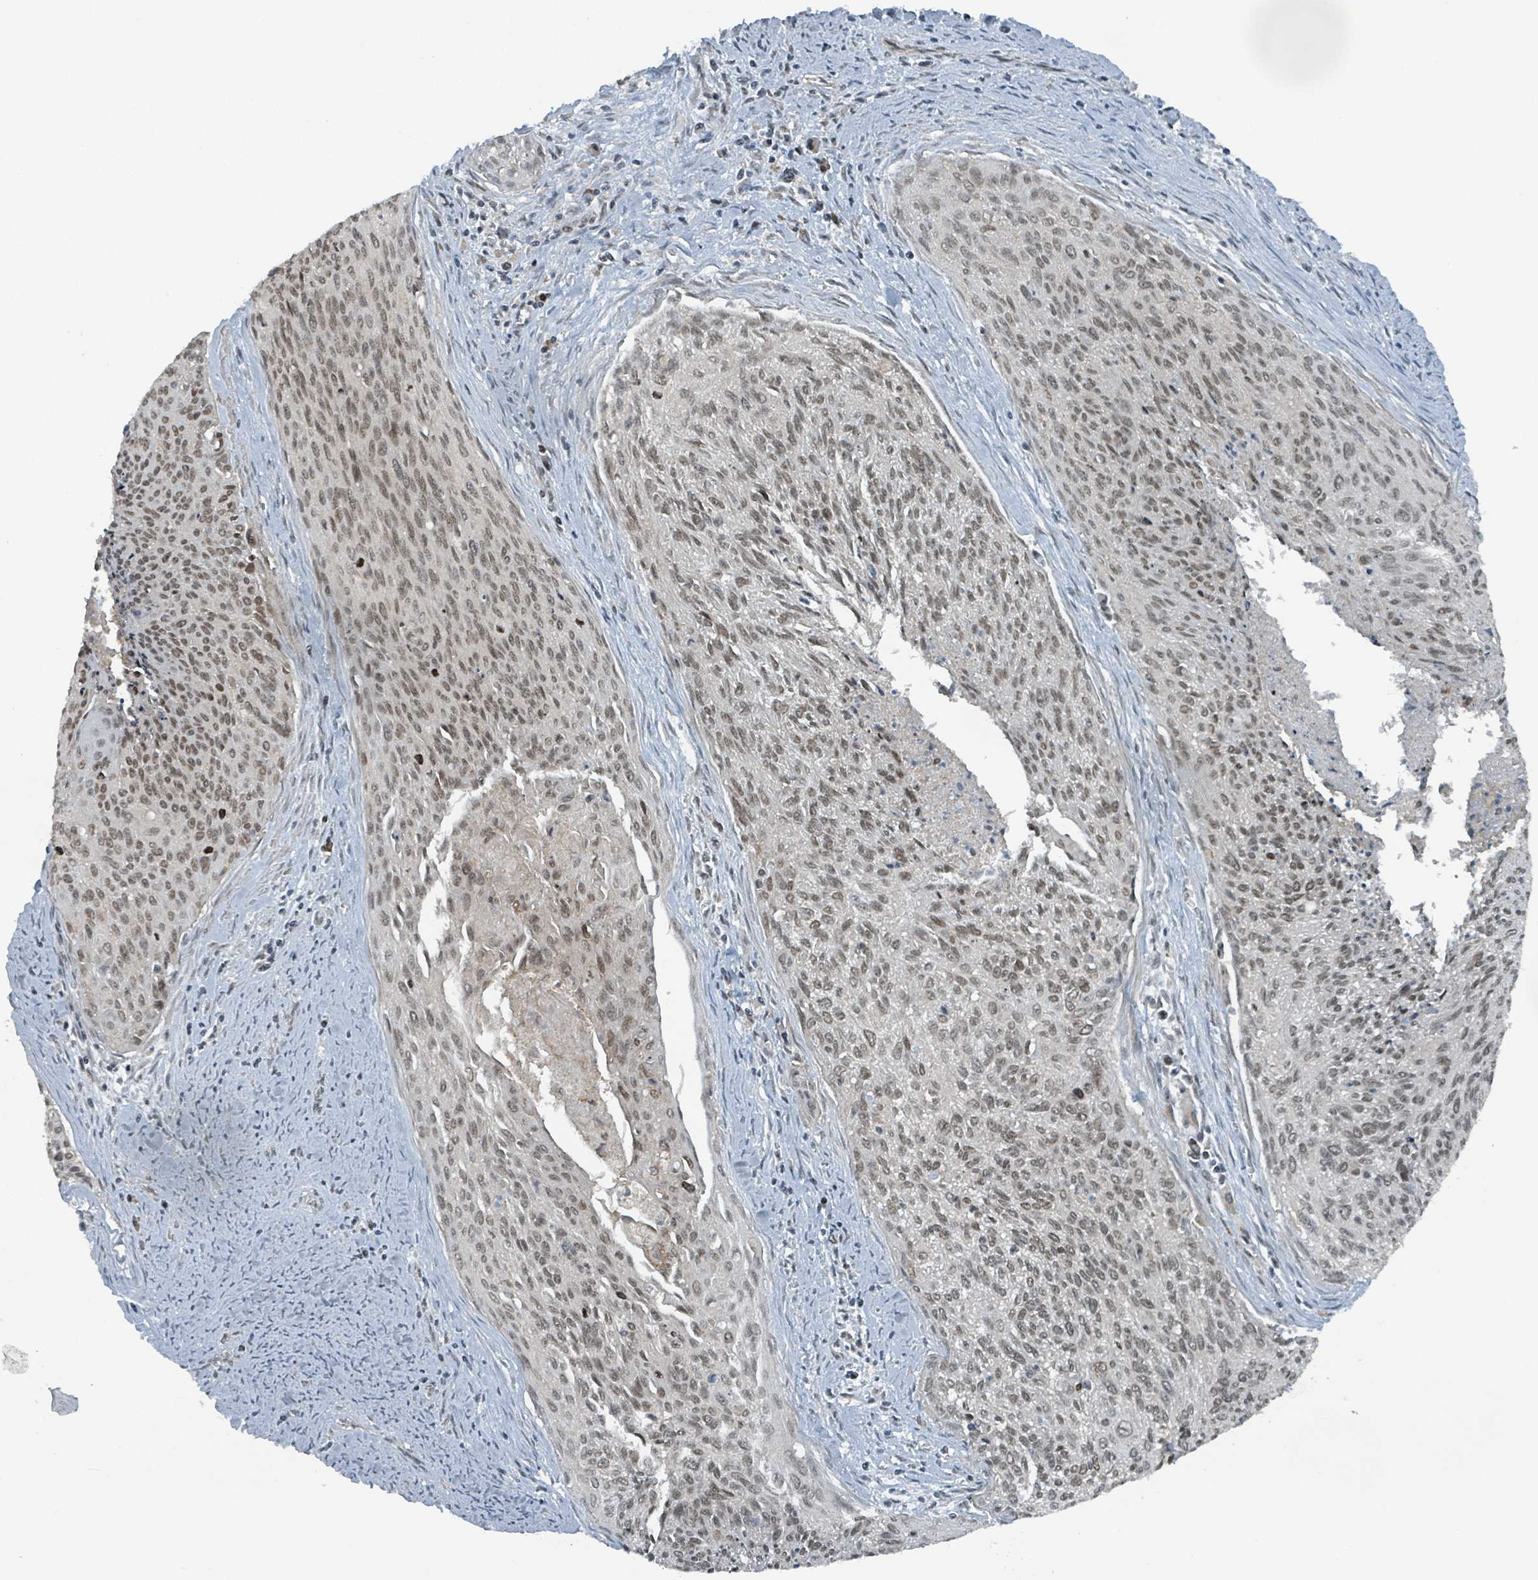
{"staining": {"intensity": "moderate", "quantity": ">75%", "location": "nuclear"}, "tissue": "cervical cancer", "cell_type": "Tumor cells", "image_type": "cancer", "snomed": [{"axis": "morphology", "description": "Squamous cell carcinoma, NOS"}, {"axis": "topography", "description": "Cervix"}], "caption": "Immunohistochemistry (IHC) staining of cervical cancer, which shows medium levels of moderate nuclear positivity in about >75% of tumor cells indicating moderate nuclear protein staining. The staining was performed using DAB (3,3'-diaminobenzidine) (brown) for protein detection and nuclei were counterstained in hematoxylin (blue).", "gene": "PHIP", "patient": {"sex": "female", "age": 55}}